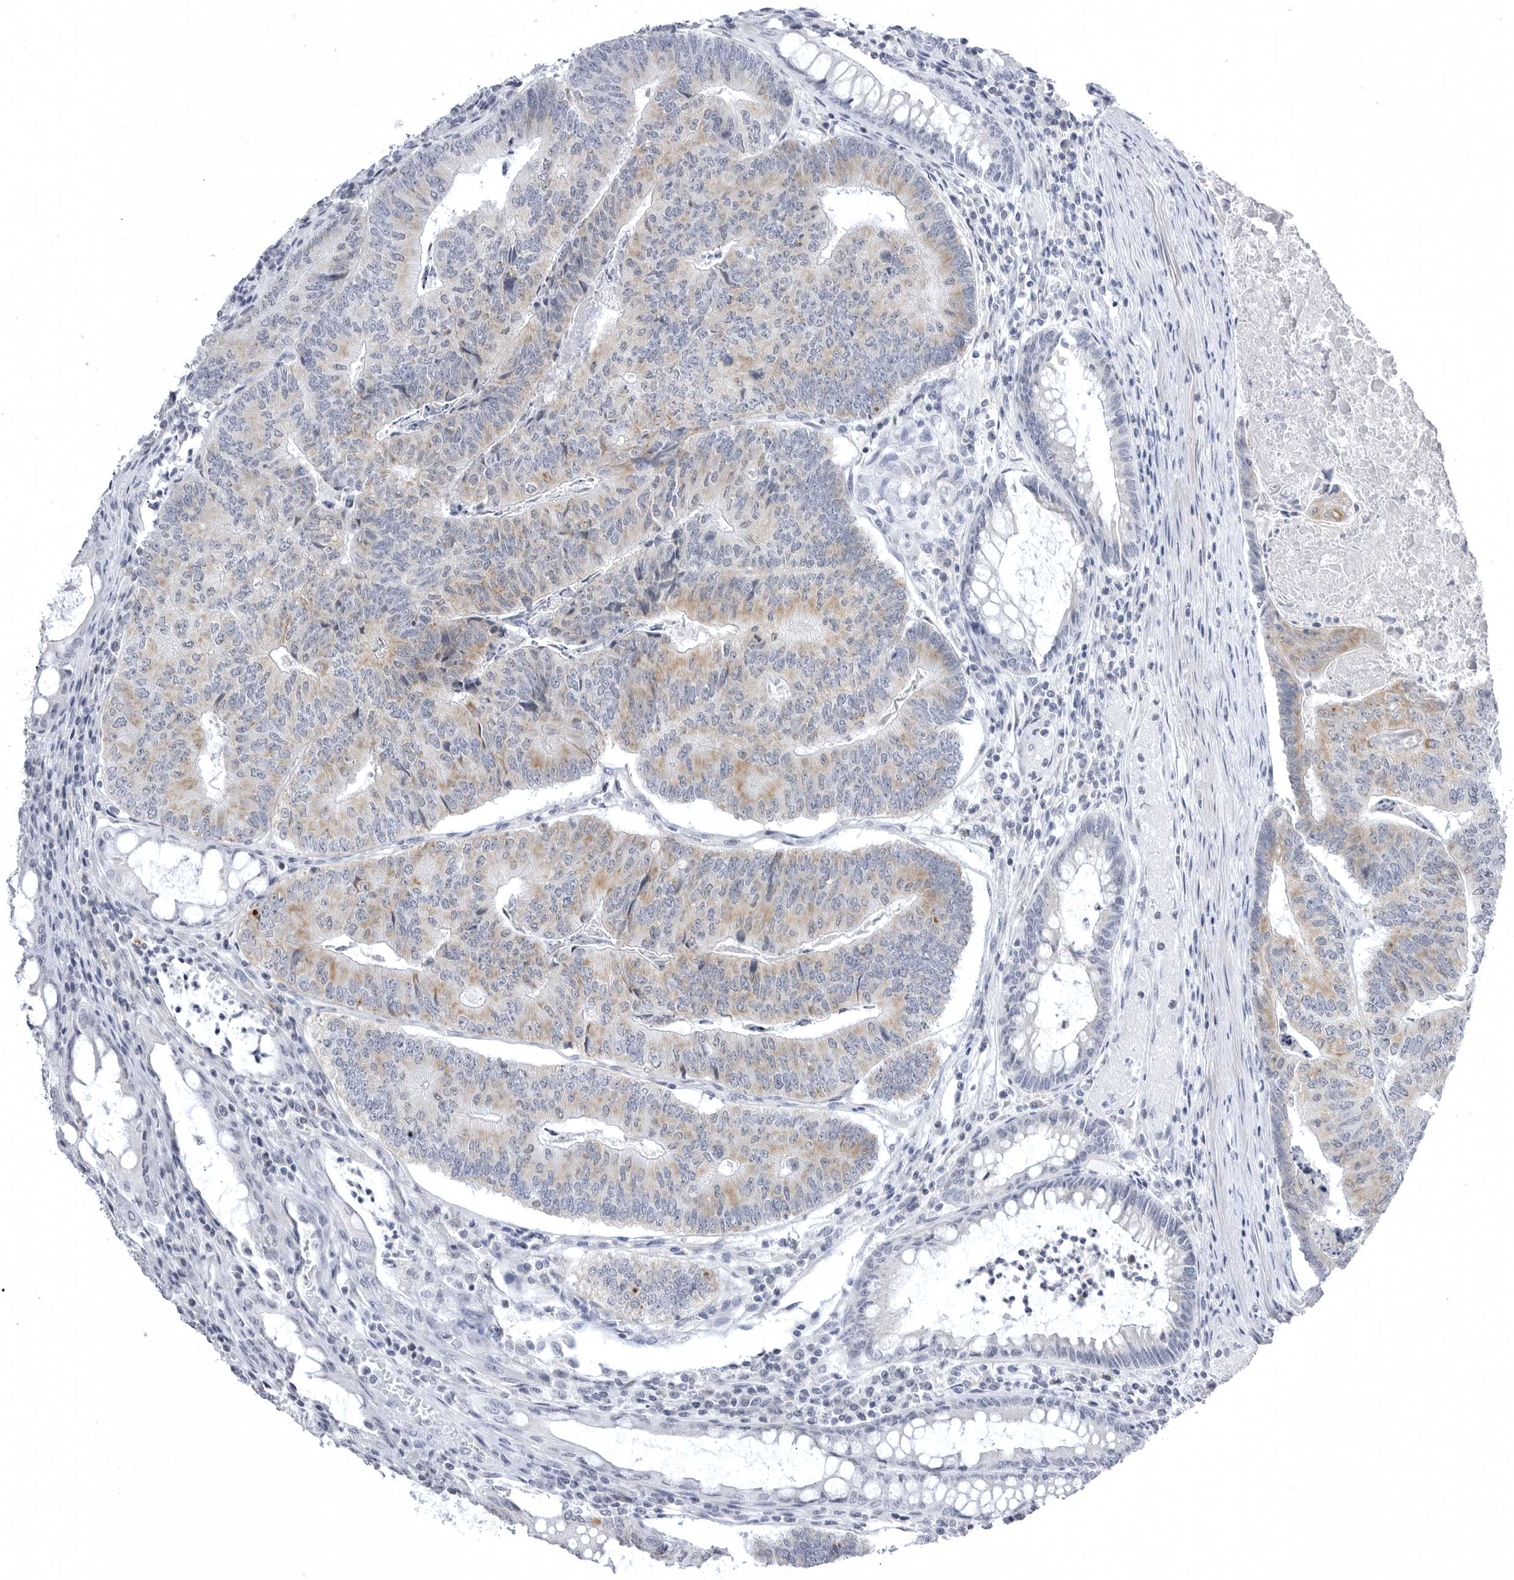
{"staining": {"intensity": "moderate", "quantity": "25%-75%", "location": "cytoplasmic/membranous"}, "tissue": "colorectal cancer", "cell_type": "Tumor cells", "image_type": "cancer", "snomed": [{"axis": "morphology", "description": "Adenocarcinoma, NOS"}, {"axis": "topography", "description": "Colon"}], "caption": "Human colorectal adenocarcinoma stained for a protein (brown) demonstrates moderate cytoplasmic/membranous positive staining in approximately 25%-75% of tumor cells.", "gene": "TUFM", "patient": {"sex": "female", "age": 67}}